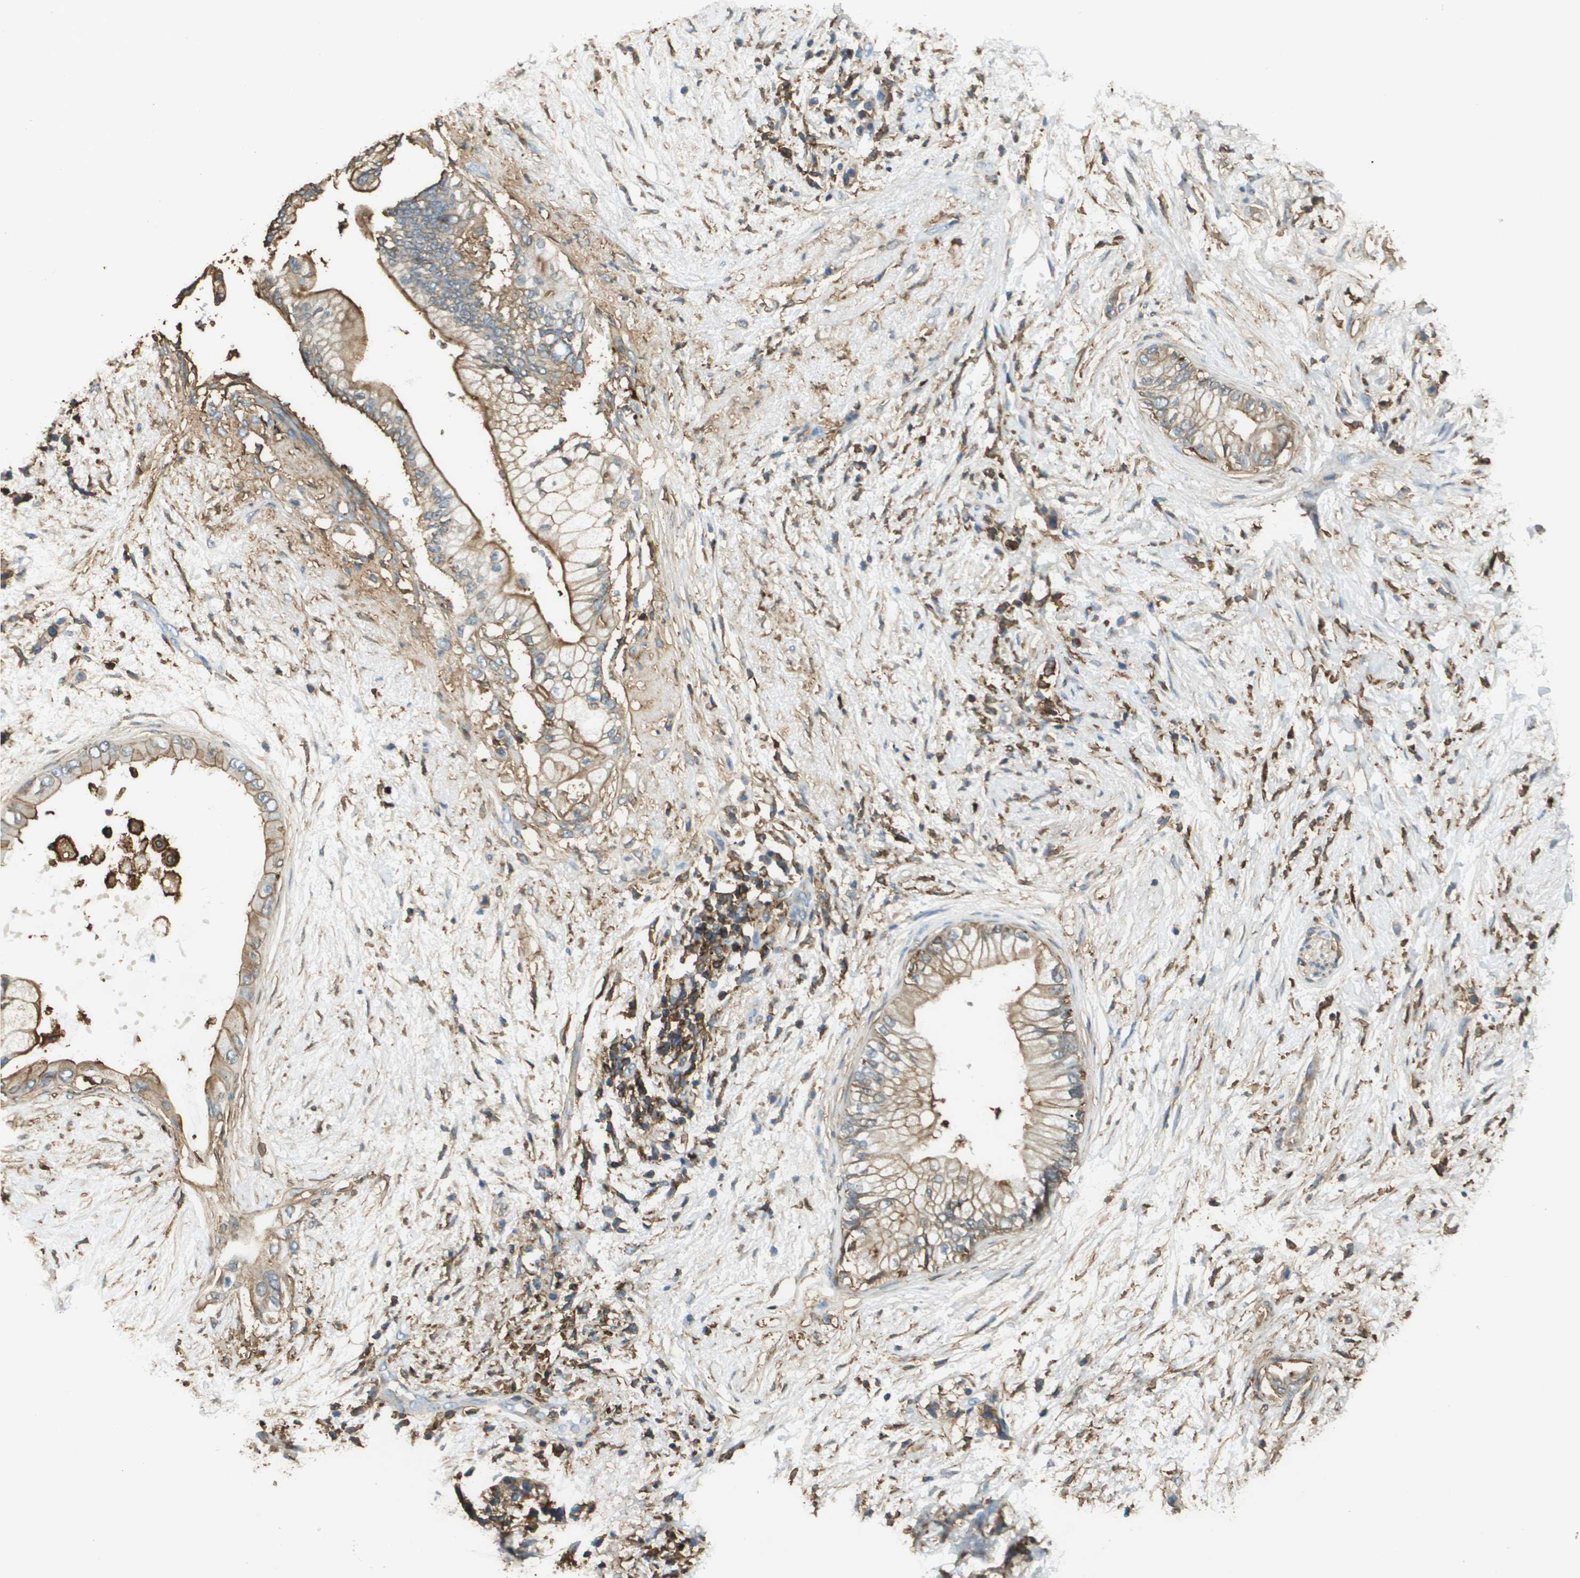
{"staining": {"intensity": "weak", "quantity": ">75%", "location": "cytoplasmic/membranous"}, "tissue": "pancreatic cancer", "cell_type": "Tumor cells", "image_type": "cancer", "snomed": [{"axis": "morphology", "description": "Normal tissue, NOS"}, {"axis": "morphology", "description": "Adenocarcinoma, NOS"}, {"axis": "topography", "description": "Pancreas"}, {"axis": "topography", "description": "Duodenum"}], "caption": "Adenocarcinoma (pancreatic) stained with immunohistochemistry (IHC) displays weak cytoplasmic/membranous staining in approximately >75% of tumor cells. (brown staining indicates protein expression, while blue staining denotes nuclei).", "gene": "PASK", "patient": {"sex": "female", "age": 60}}